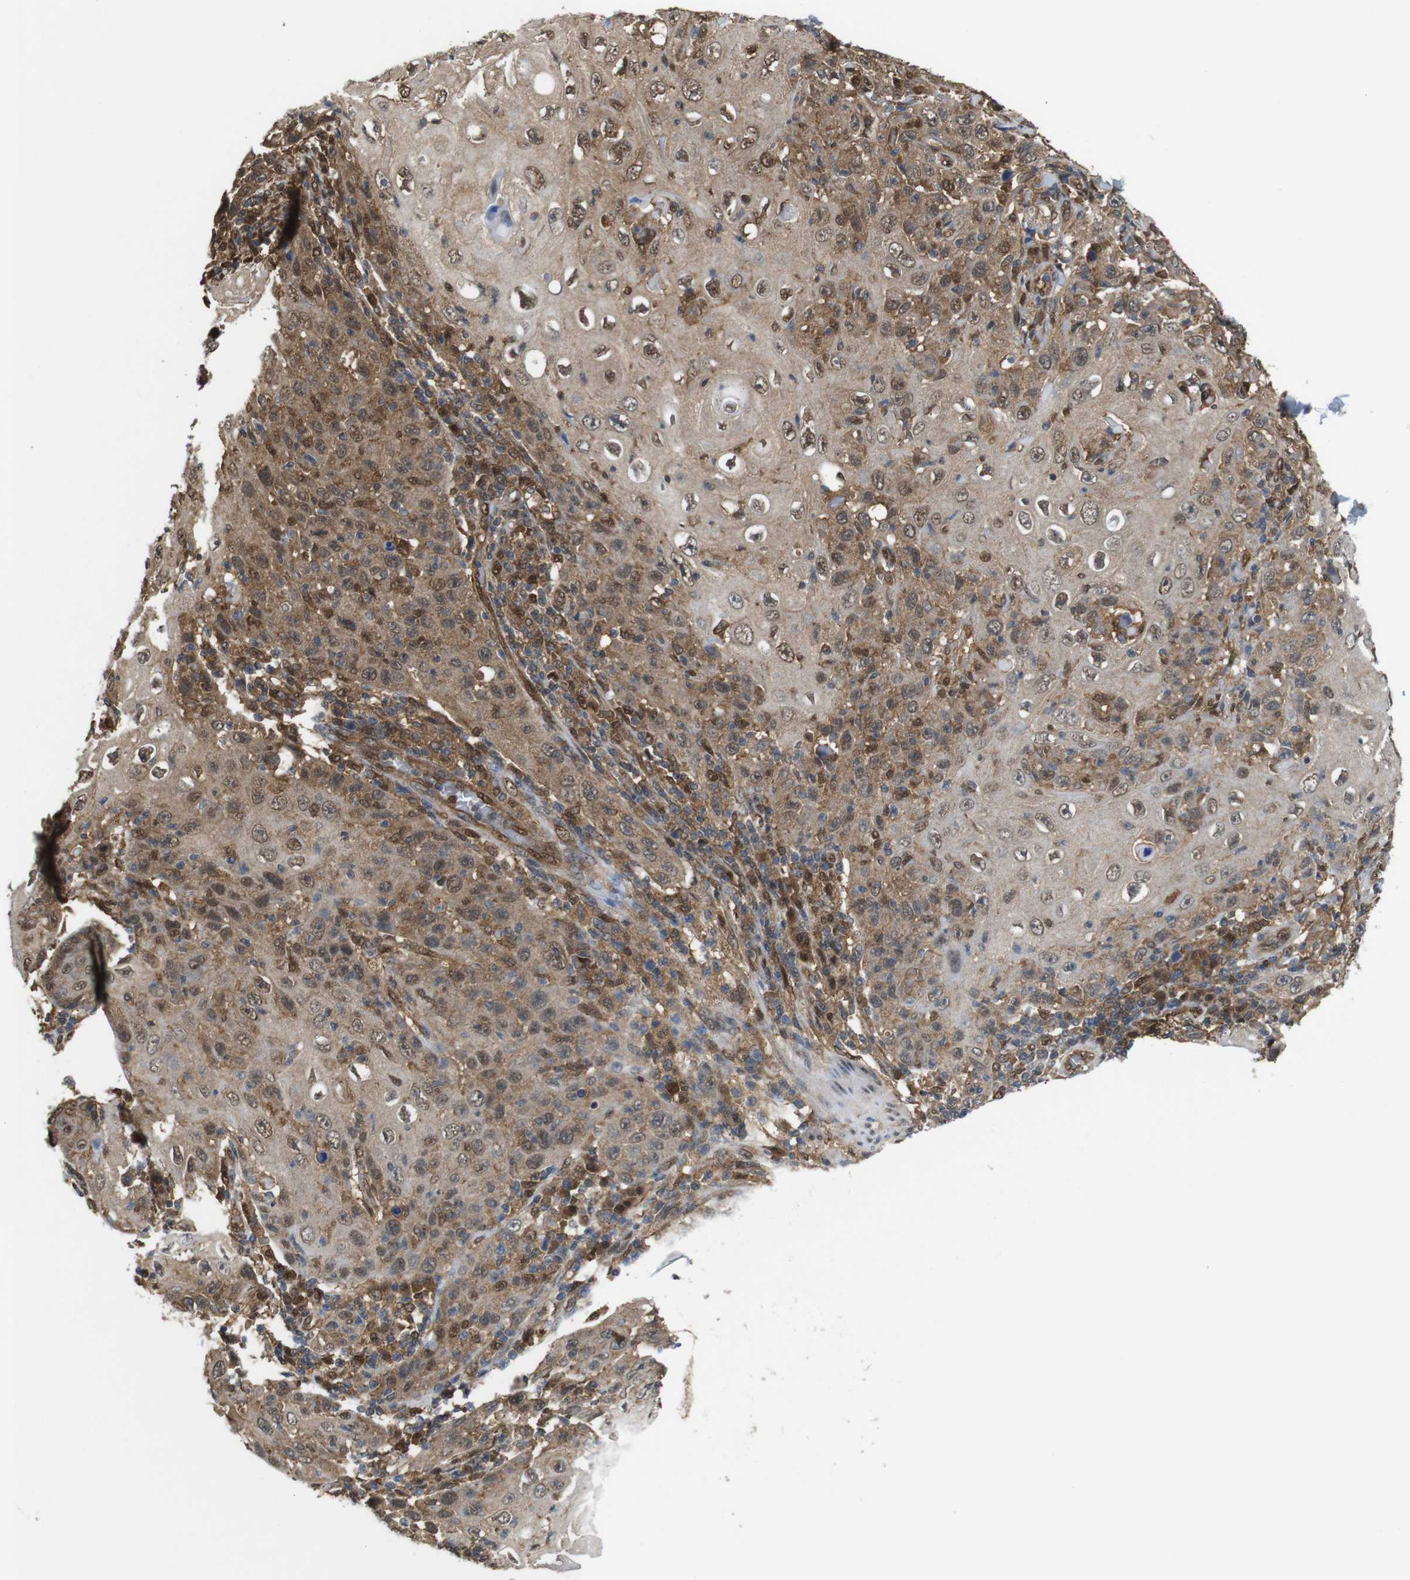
{"staining": {"intensity": "moderate", "quantity": ">75%", "location": "cytoplasmic/membranous,nuclear"}, "tissue": "skin cancer", "cell_type": "Tumor cells", "image_type": "cancer", "snomed": [{"axis": "morphology", "description": "Squamous cell carcinoma, NOS"}, {"axis": "topography", "description": "Skin"}], "caption": "A photomicrograph of skin cancer stained for a protein shows moderate cytoplasmic/membranous and nuclear brown staining in tumor cells. The staining is performed using DAB brown chromogen to label protein expression. The nuclei are counter-stained blue using hematoxylin.", "gene": "YWHAG", "patient": {"sex": "female", "age": 88}}